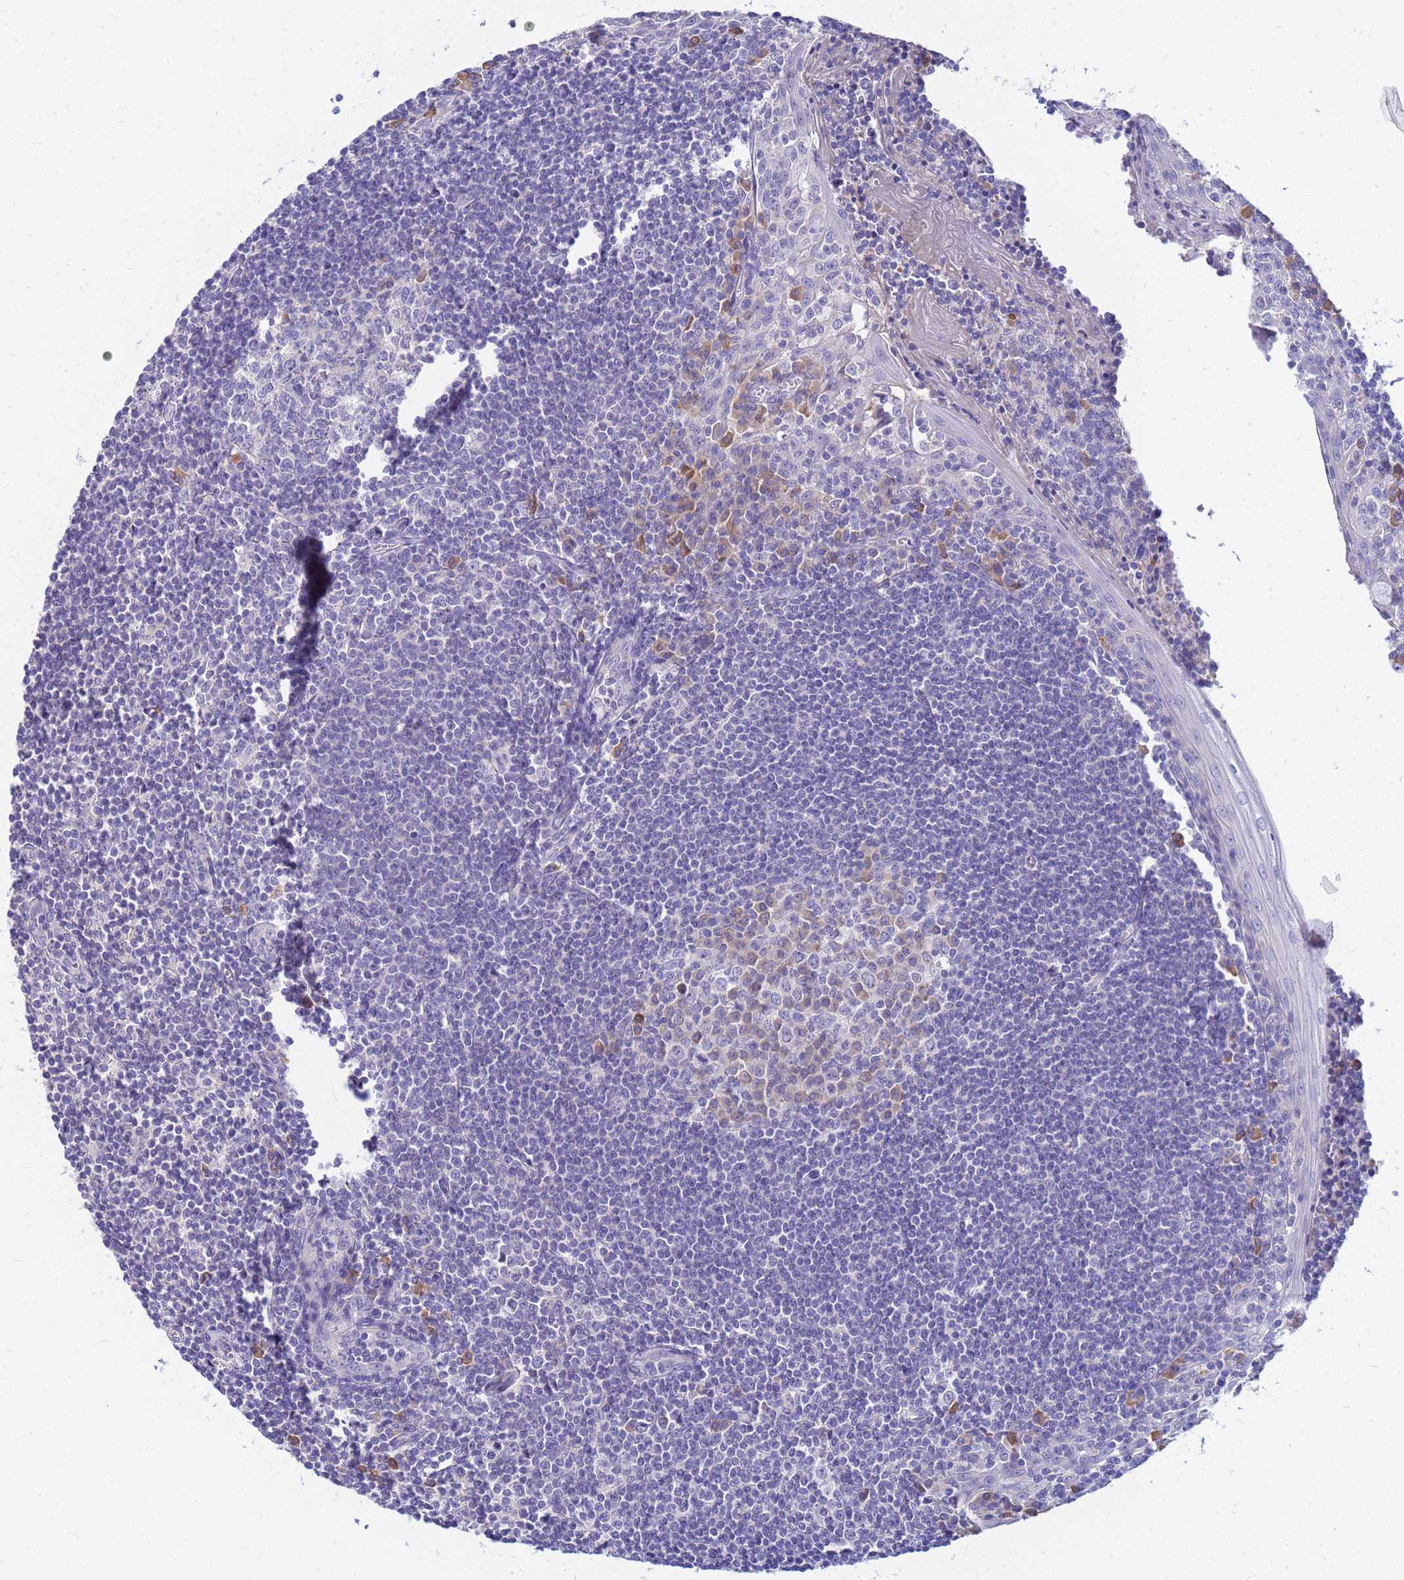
{"staining": {"intensity": "weak", "quantity": "25%-75%", "location": "cytoplasmic/membranous"}, "tissue": "tonsil", "cell_type": "Germinal center cells", "image_type": "normal", "snomed": [{"axis": "morphology", "description": "Normal tissue, NOS"}, {"axis": "topography", "description": "Tonsil"}], "caption": "Protein analysis of benign tonsil exhibits weak cytoplasmic/membranous staining in approximately 25%-75% of germinal center cells. The staining is performed using DAB (3,3'-diaminobenzidine) brown chromogen to label protein expression. The nuclei are counter-stained blue using hematoxylin.", "gene": "DPRX", "patient": {"sex": "male", "age": 27}}